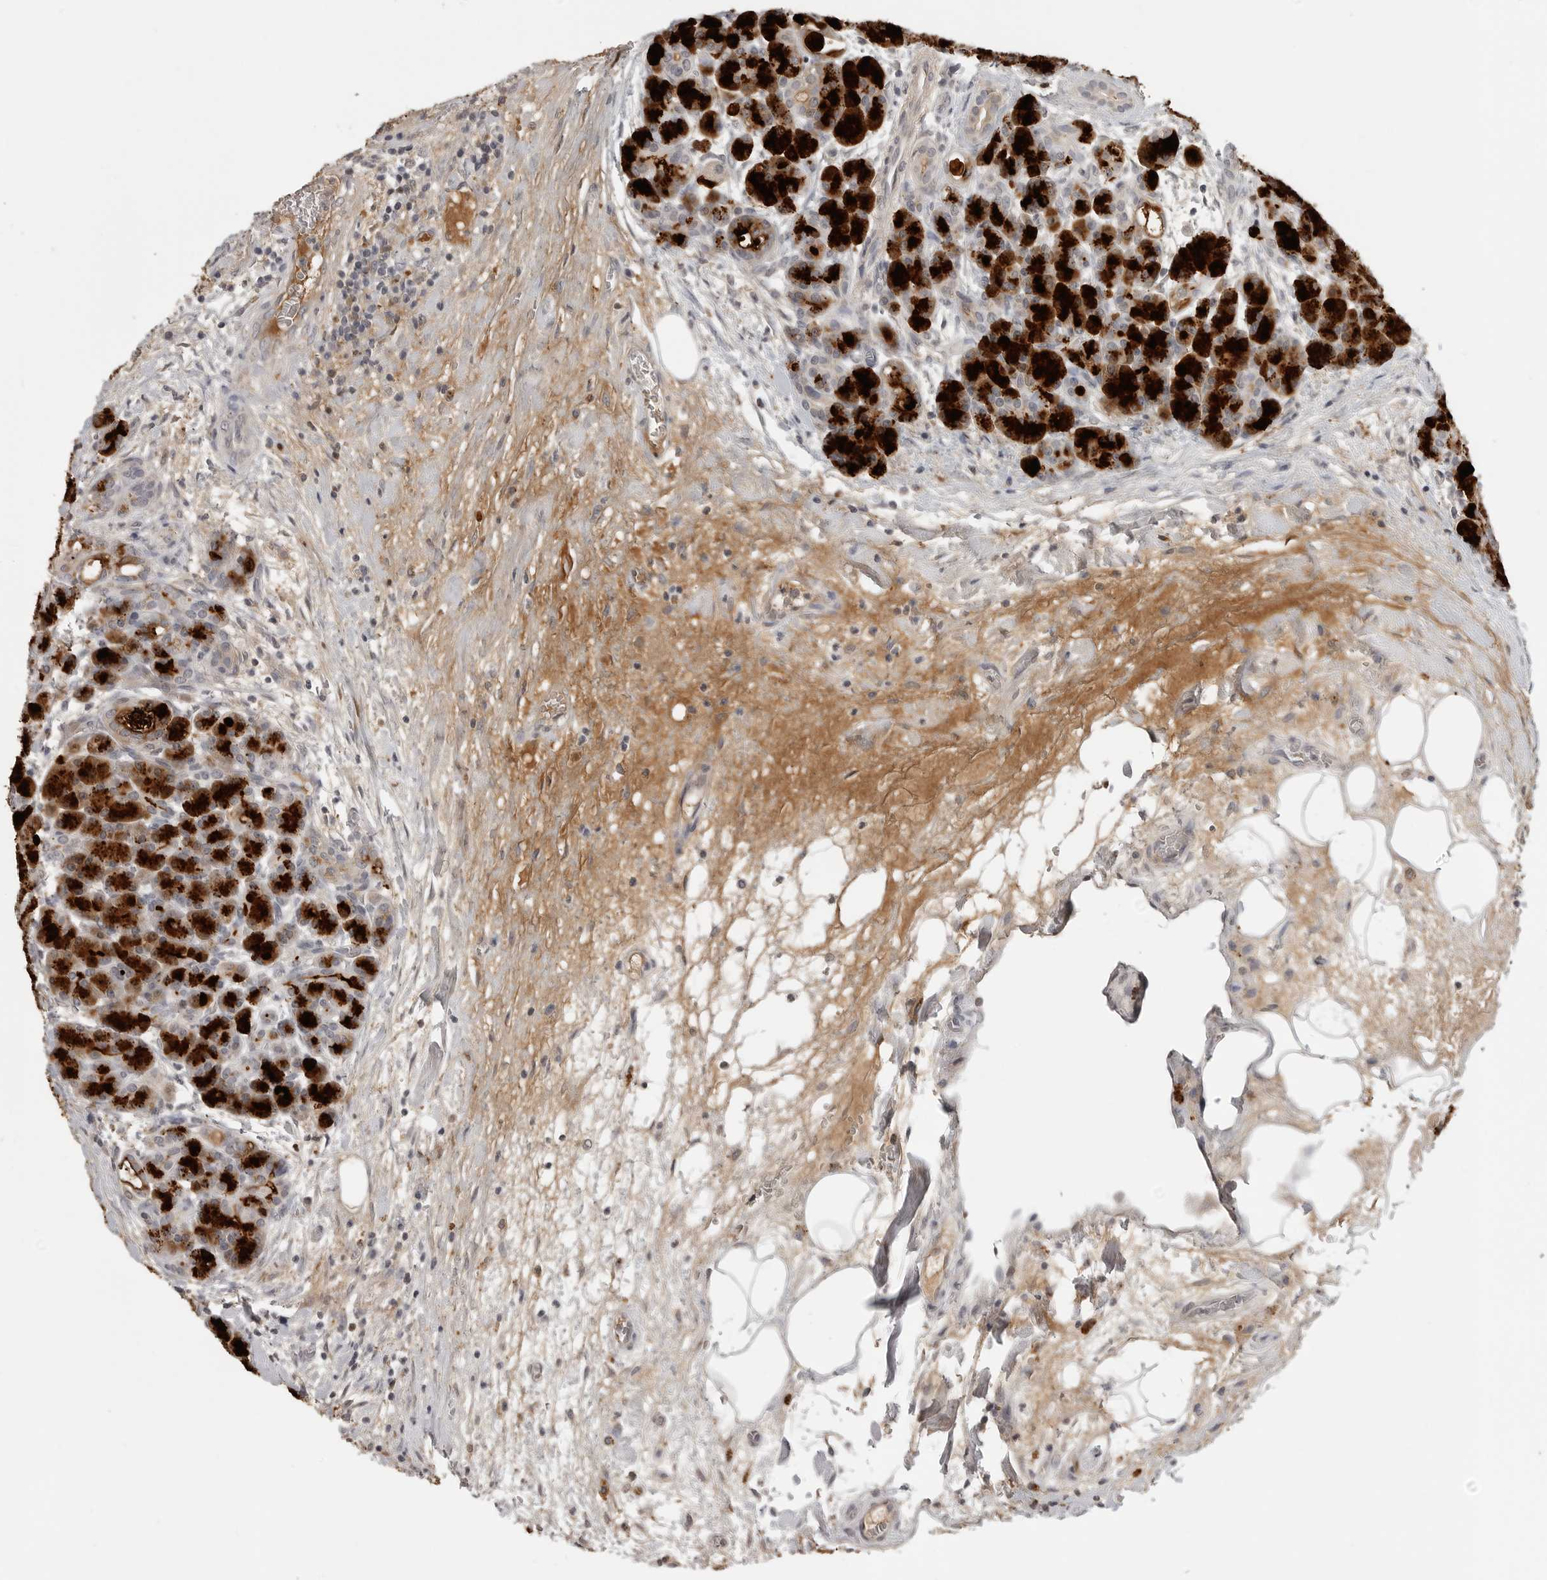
{"staining": {"intensity": "strong", "quantity": ">75%", "location": "cytoplasmic/membranous"}, "tissue": "pancreas", "cell_type": "Exocrine glandular cells", "image_type": "normal", "snomed": [{"axis": "morphology", "description": "Normal tissue, NOS"}, {"axis": "topography", "description": "Pancreas"}], "caption": "A histopathology image of human pancreas stained for a protein displays strong cytoplasmic/membranous brown staining in exocrine glandular cells.", "gene": "PRSS1", "patient": {"sex": "male", "age": 63}}